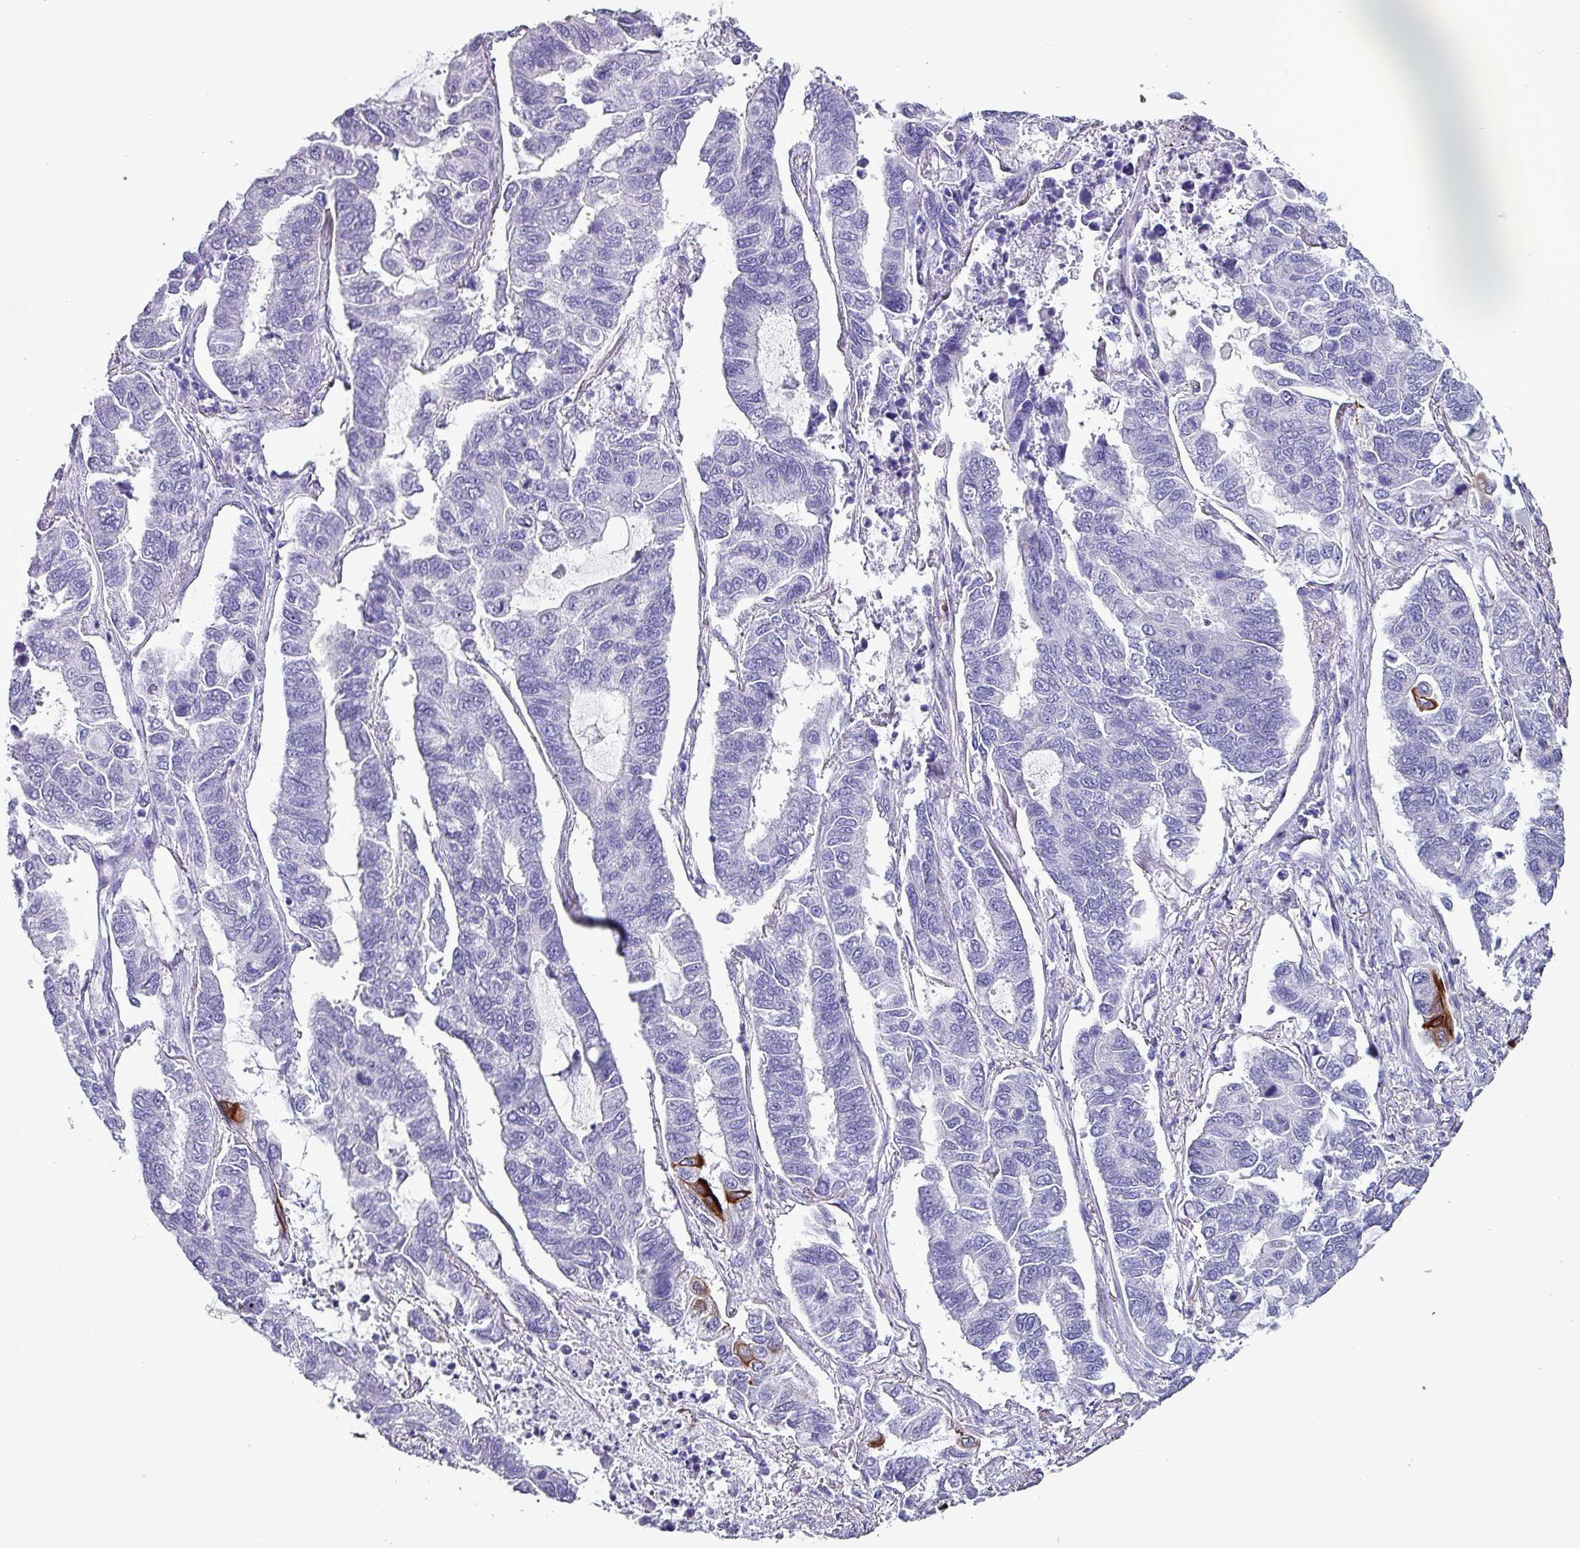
{"staining": {"intensity": "strong", "quantity": "<25%", "location": "cytoplasmic/membranous"}, "tissue": "lung cancer", "cell_type": "Tumor cells", "image_type": "cancer", "snomed": [{"axis": "morphology", "description": "Adenocarcinoma, NOS"}, {"axis": "topography", "description": "Lung"}], "caption": "Human lung adenocarcinoma stained for a protein (brown) displays strong cytoplasmic/membranous positive expression in about <25% of tumor cells.", "gene": "KRT6C", "patient": {"sex": "male", "age": 64}}